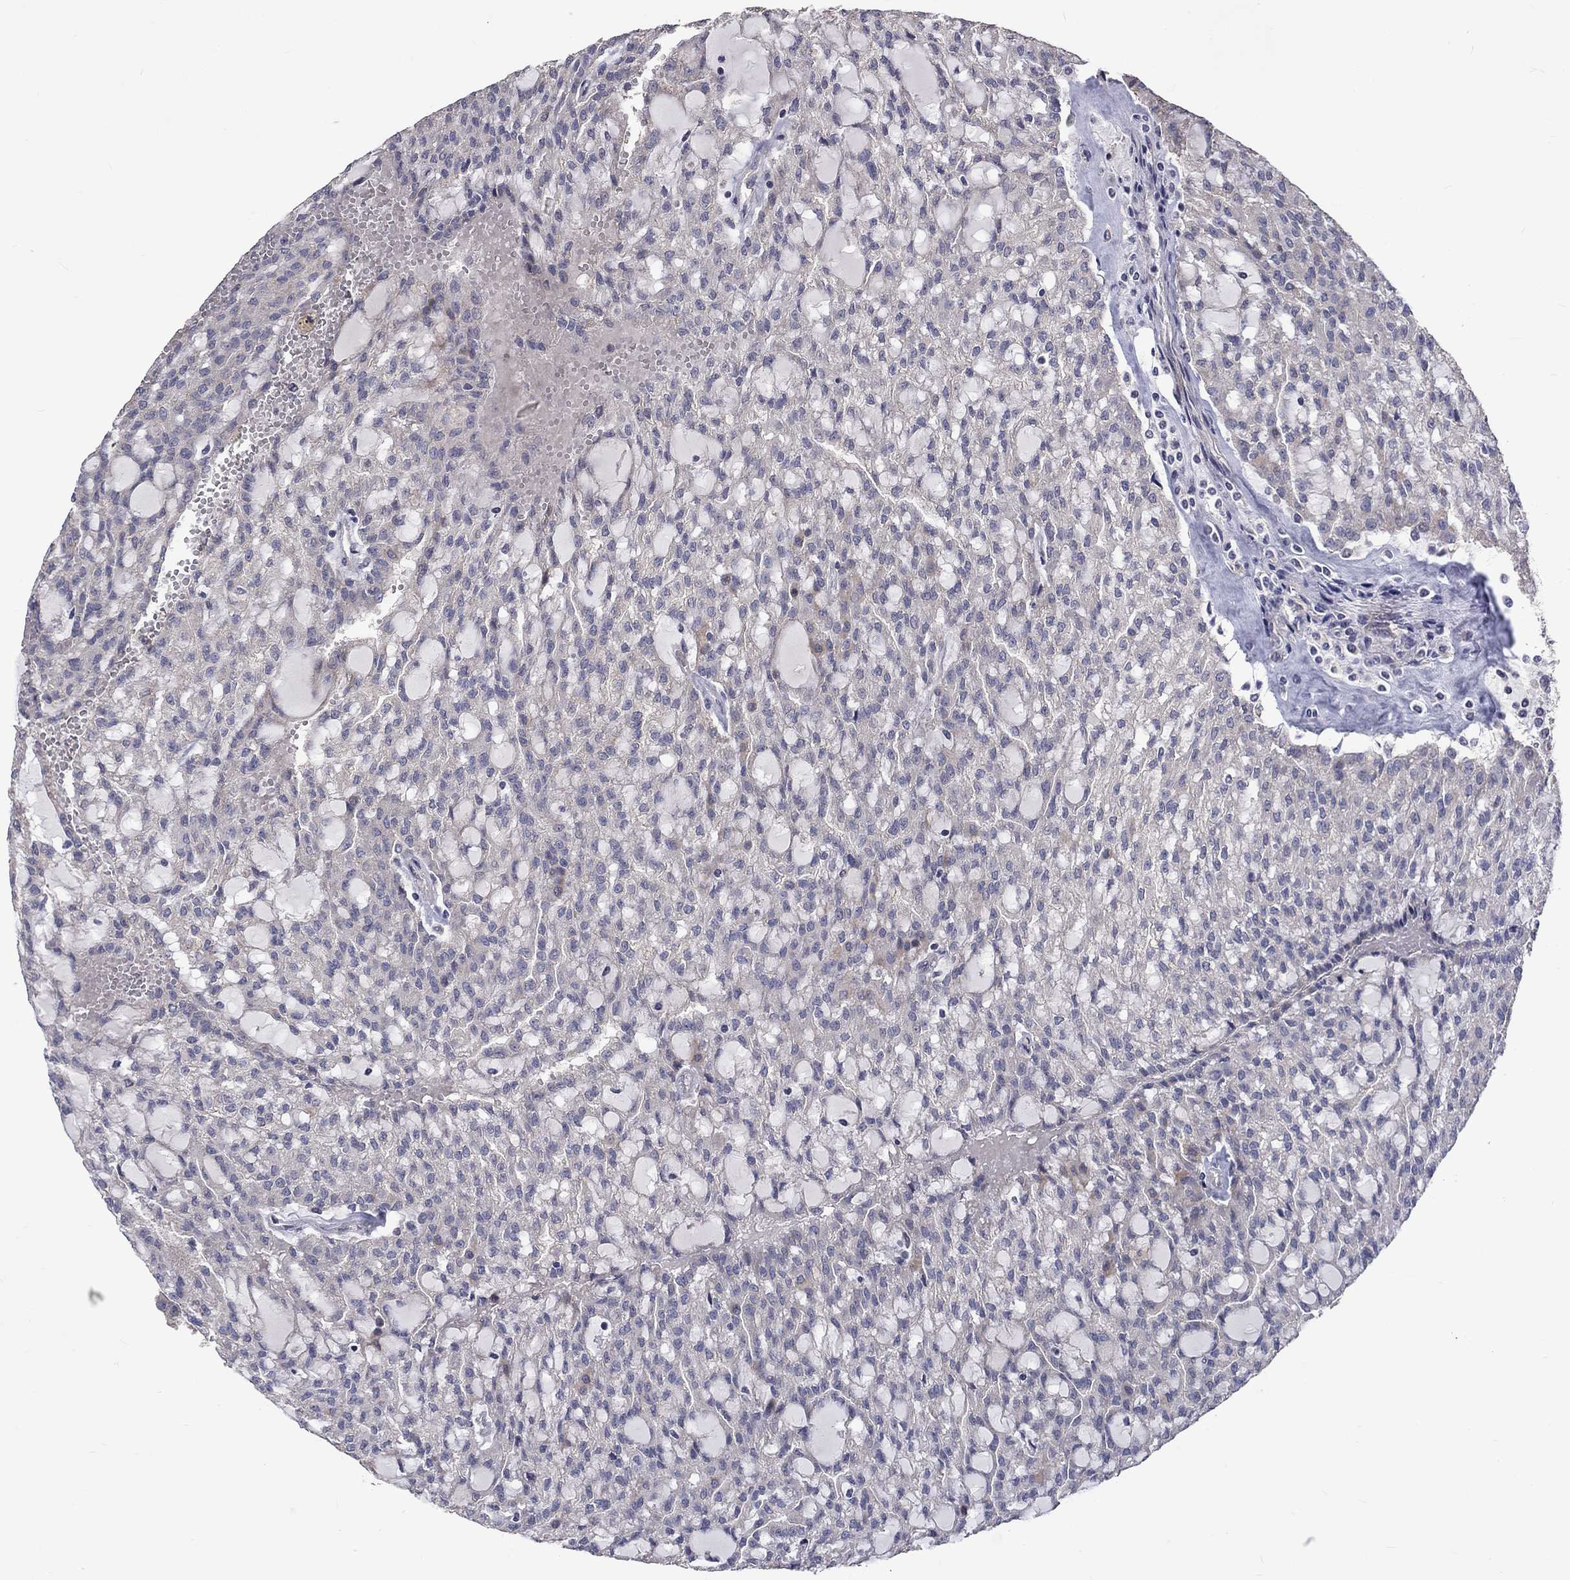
{"staining": {"intensity": "negative", "quantity": "none", "location": "none"}, "tissue": "renal cancer", "cell_type": "Tumor cells", "image_type": "cancer", "snomed": [{"axis": "morphology", "description": "Adenocarcinoma, NOS"}, {"axis": "topography", "description": "Kidney"}], "caption": "The micrograph displays no significant staining in tumor cells of renal cancer (adenocarcinoma).", "gene": "SLC39A14", "patient": {"sex": "male", "age": 63}}